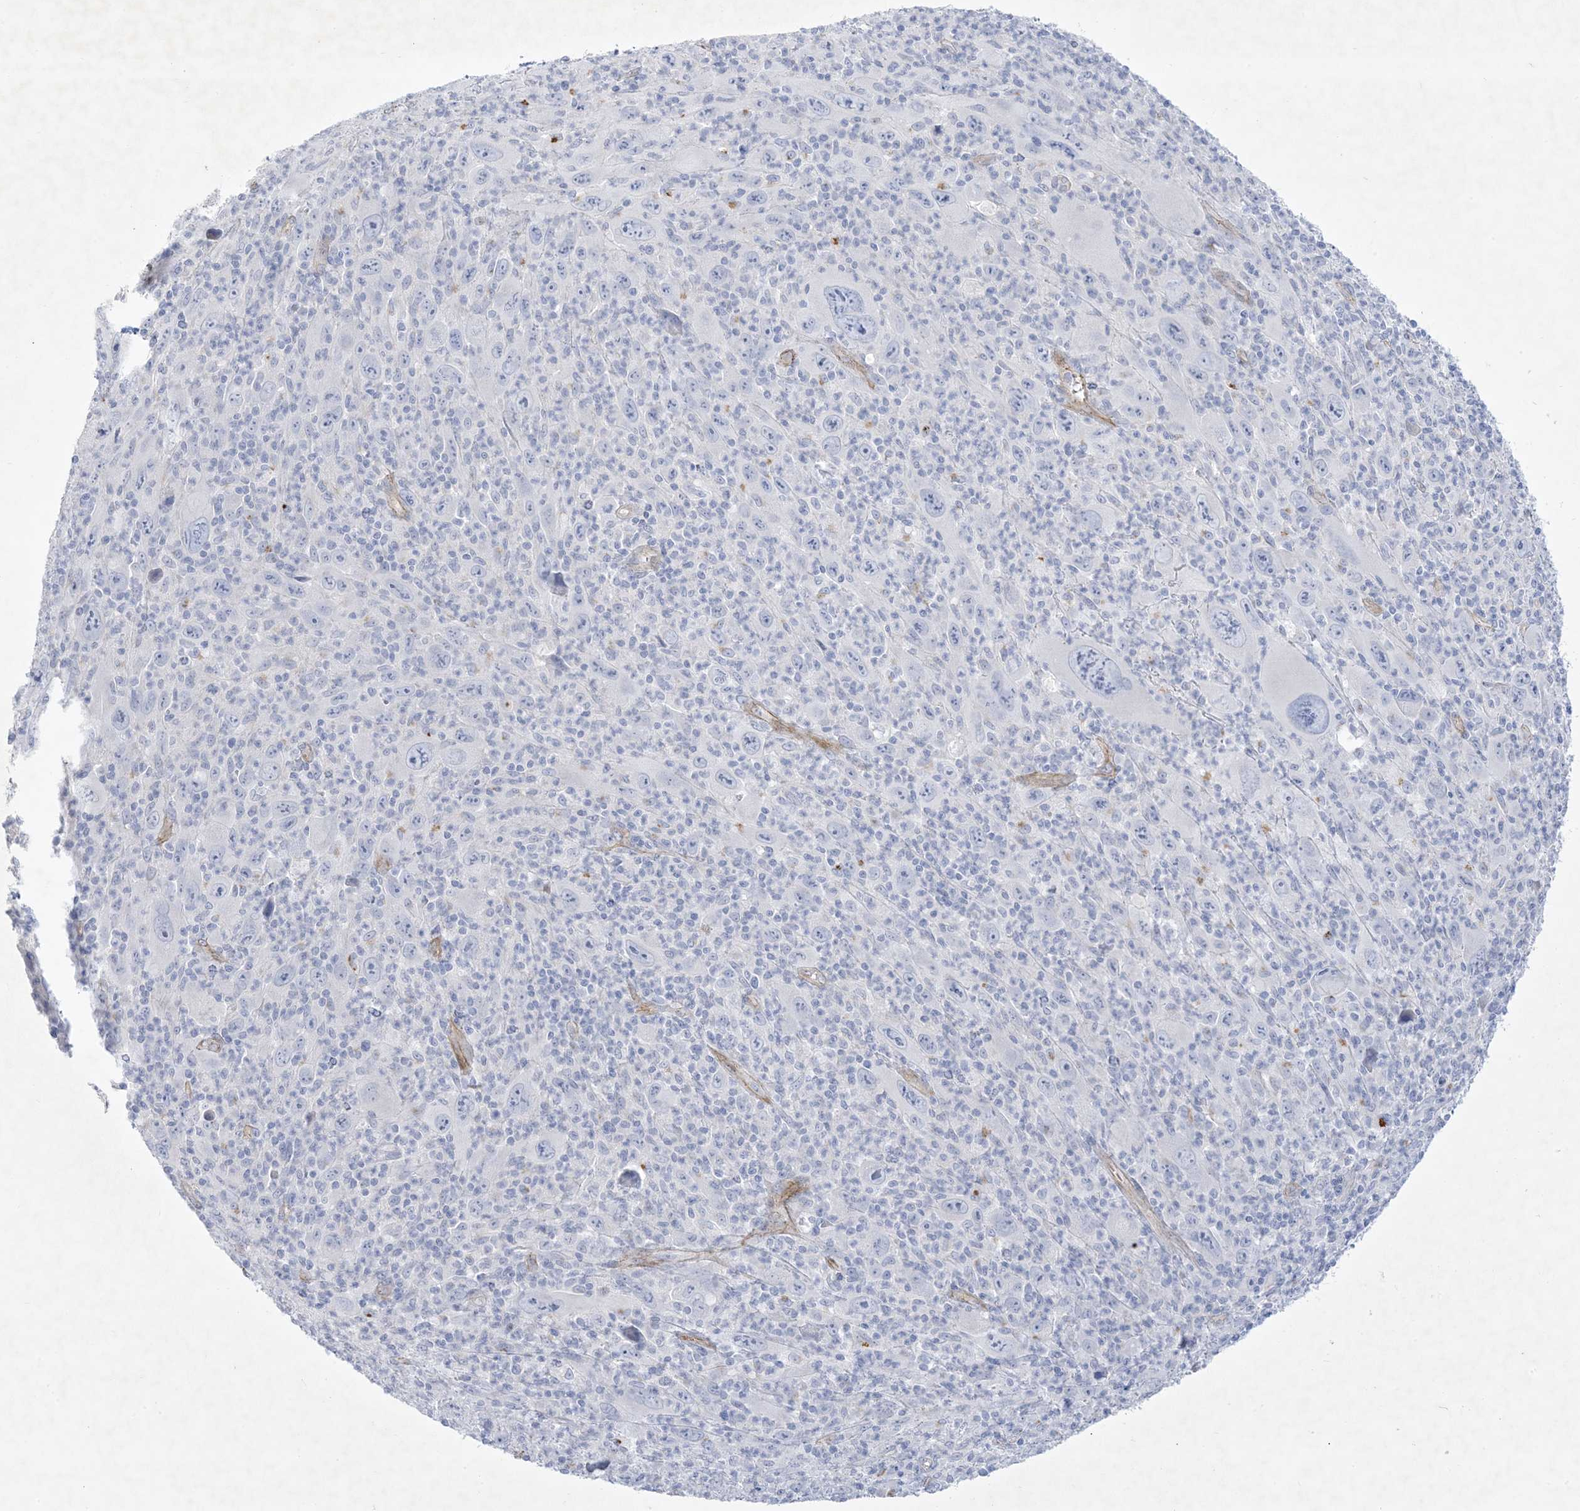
{"staining": {"intensity": "negative", "quantity": "none", "location": "none"}, "tissue": "melanoma", "cell_type": "Tumor cells", "image_type": "cancer", "snomed": [{"axis": "morphology", "description": "Malignant melanoma, Metastatic site"}, {"axis": "topography", "description": "Skin"}], "caption": "Image shows no significant protein staining in tumor cells of malignant melanoma (metastatic site).", "gene": "B3GNT7", "patient": {"sex": "female", "age": 56}}